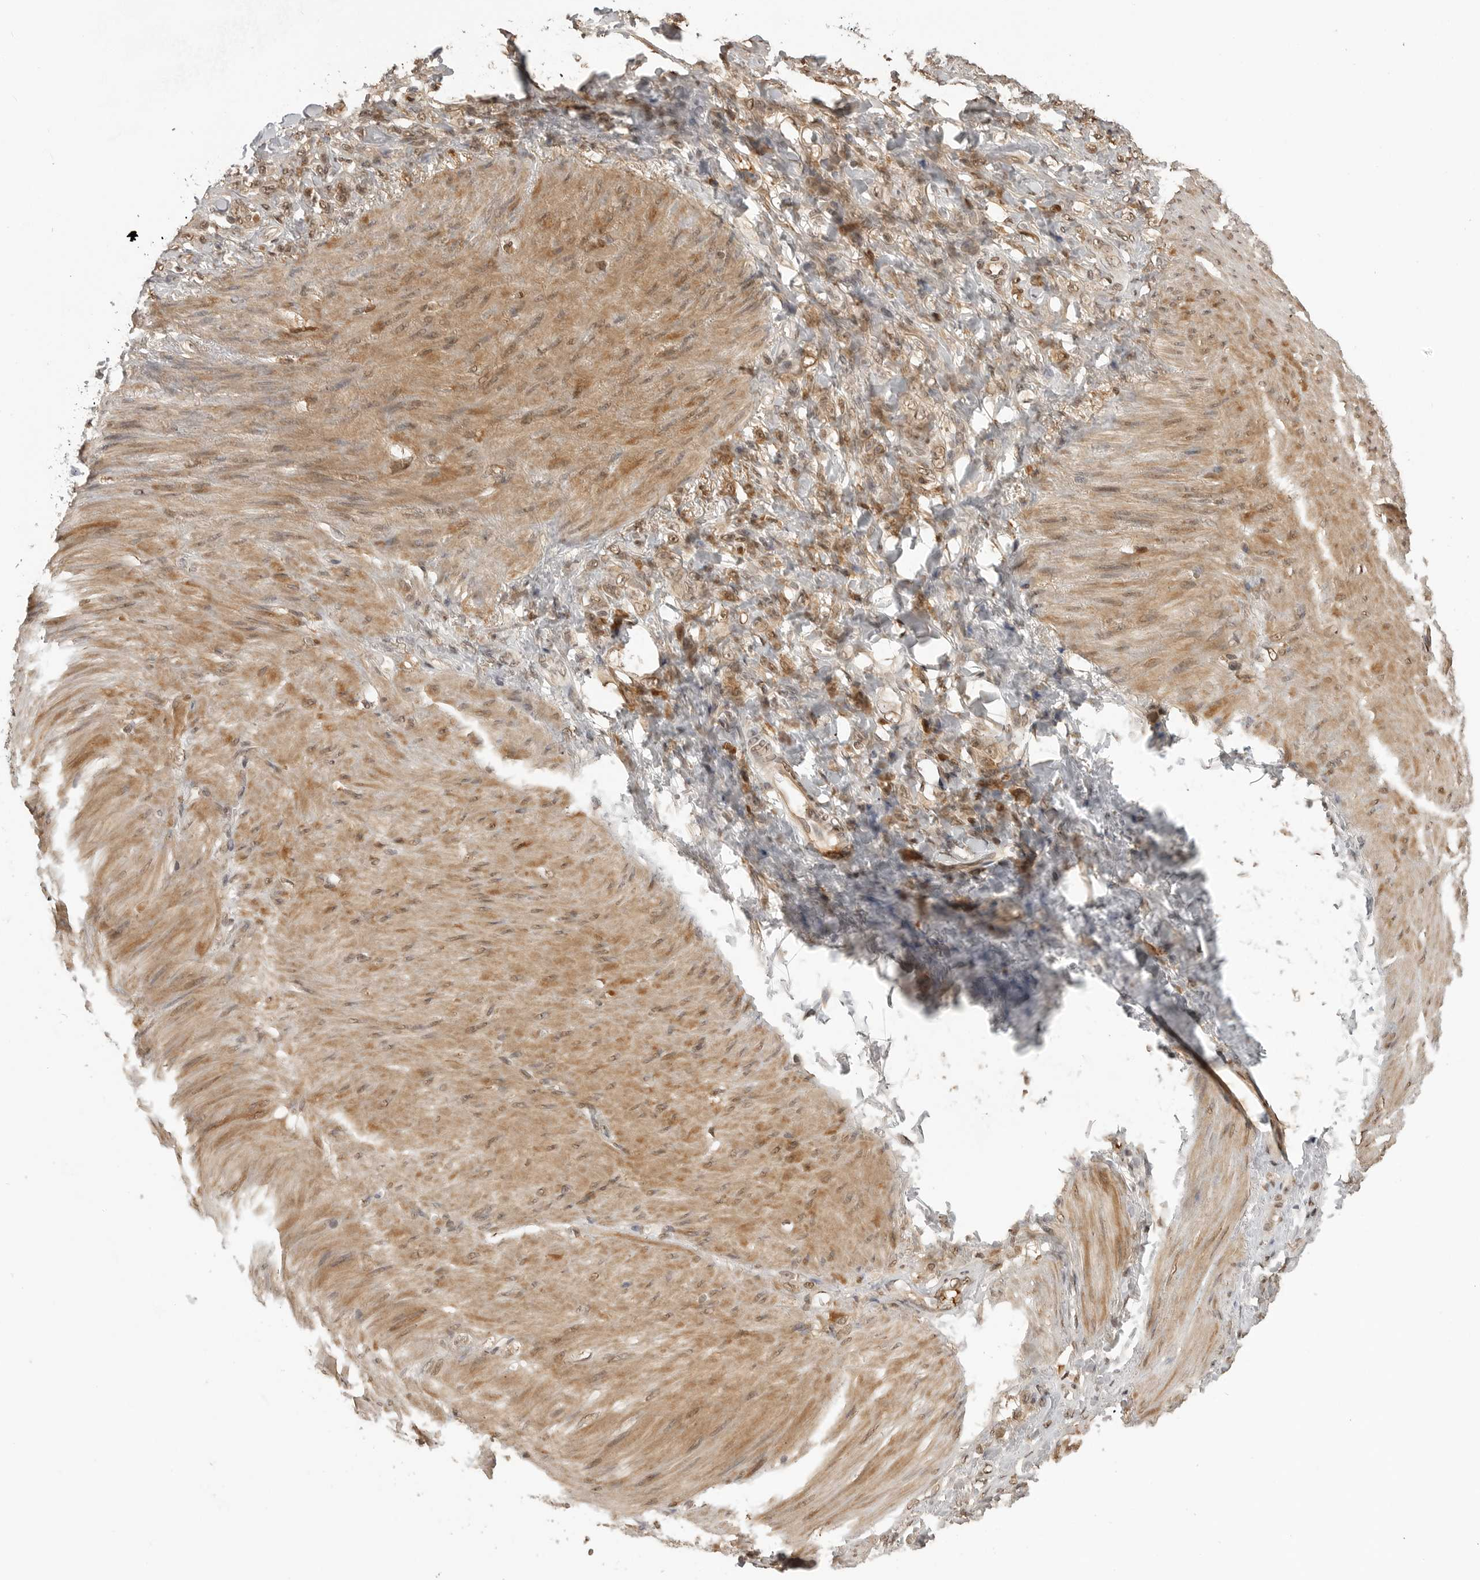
{"staining": {"intensity": "moderate", "quantity": ">75%", "location": "cytoplasmic/membranous,nuclear"}, "tissue": "stomach cancer", "cell_type": "Tumor cells", "image_type": "cancer", "snomed": [{"axis": "morphology", "description": "Normal tissue, NOS"}, {"axis": "morphology", "description": "Adenocarcinoma, NOS"}, {"axis": "topography", "description": "Stomach"}], "caption": "Human stomach adenocarcinoma stained with a brown dye exhibits moderate cytoplasmic/membranous and nuclear positive positivity in approximately >75% of tumor cells.", "gene": "CLOCK", "patient": {"sex": "male", "age": 82}}